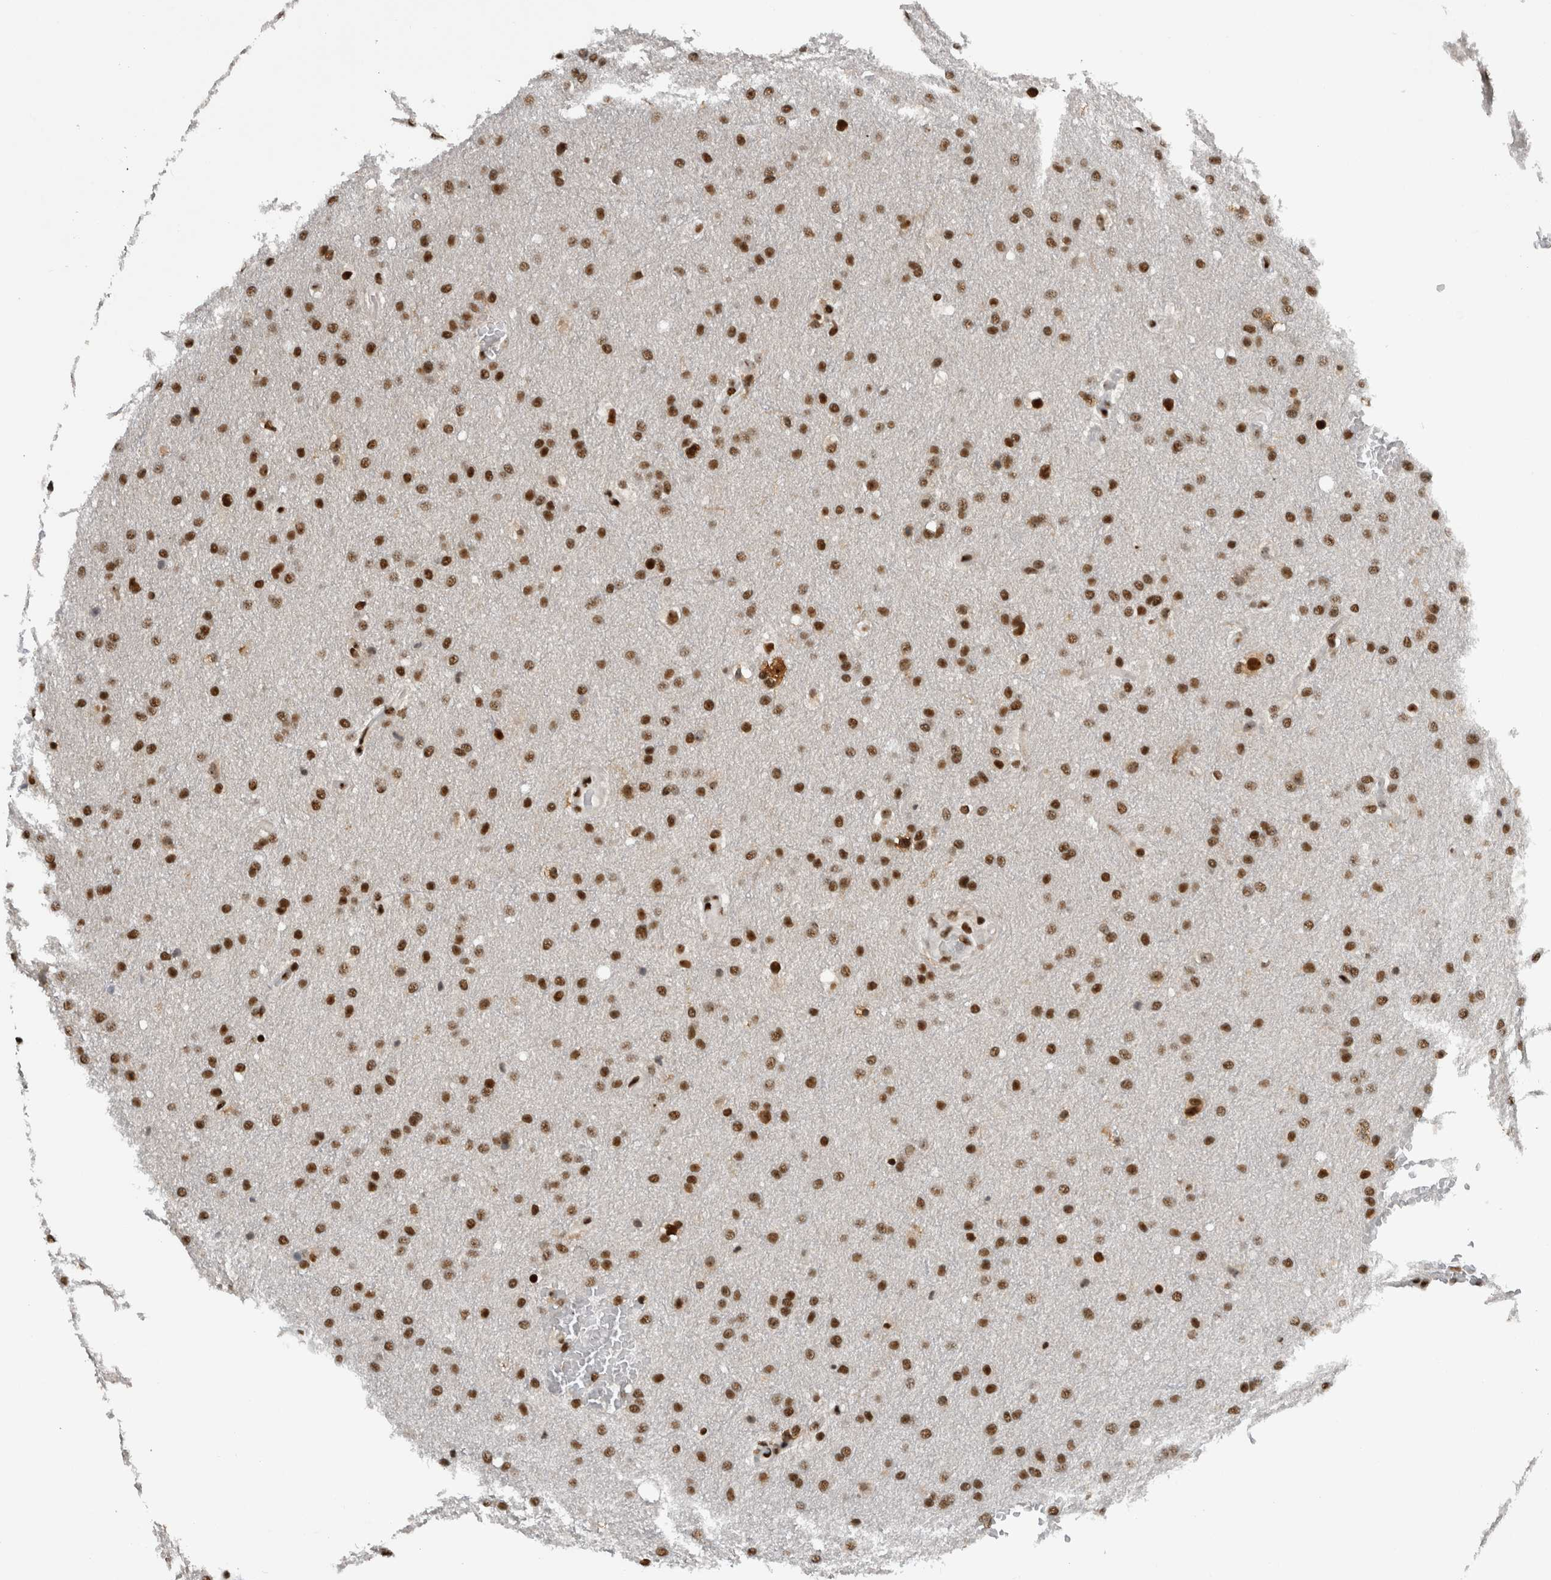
{"staining": {"intensity": "strong", "quantity": ">75%", "location": "nuclear"}, "tissue": "glioma", "cell_type": "Tumor cells", "image_type": "cancer", "snomed": [{"axis": "morphology", "description": "Glioma, malignant, Low grade"}, {"axis": "topography", "description": "Brain"}], "caption": "A histopathology image showing strong nuclear positivity in about >75% of tumor cells in glioma, as visualized by brown immunohistochemical staining.", "gene": "ZSCAN2", "patient": {"sex": "female", "age": 37}}